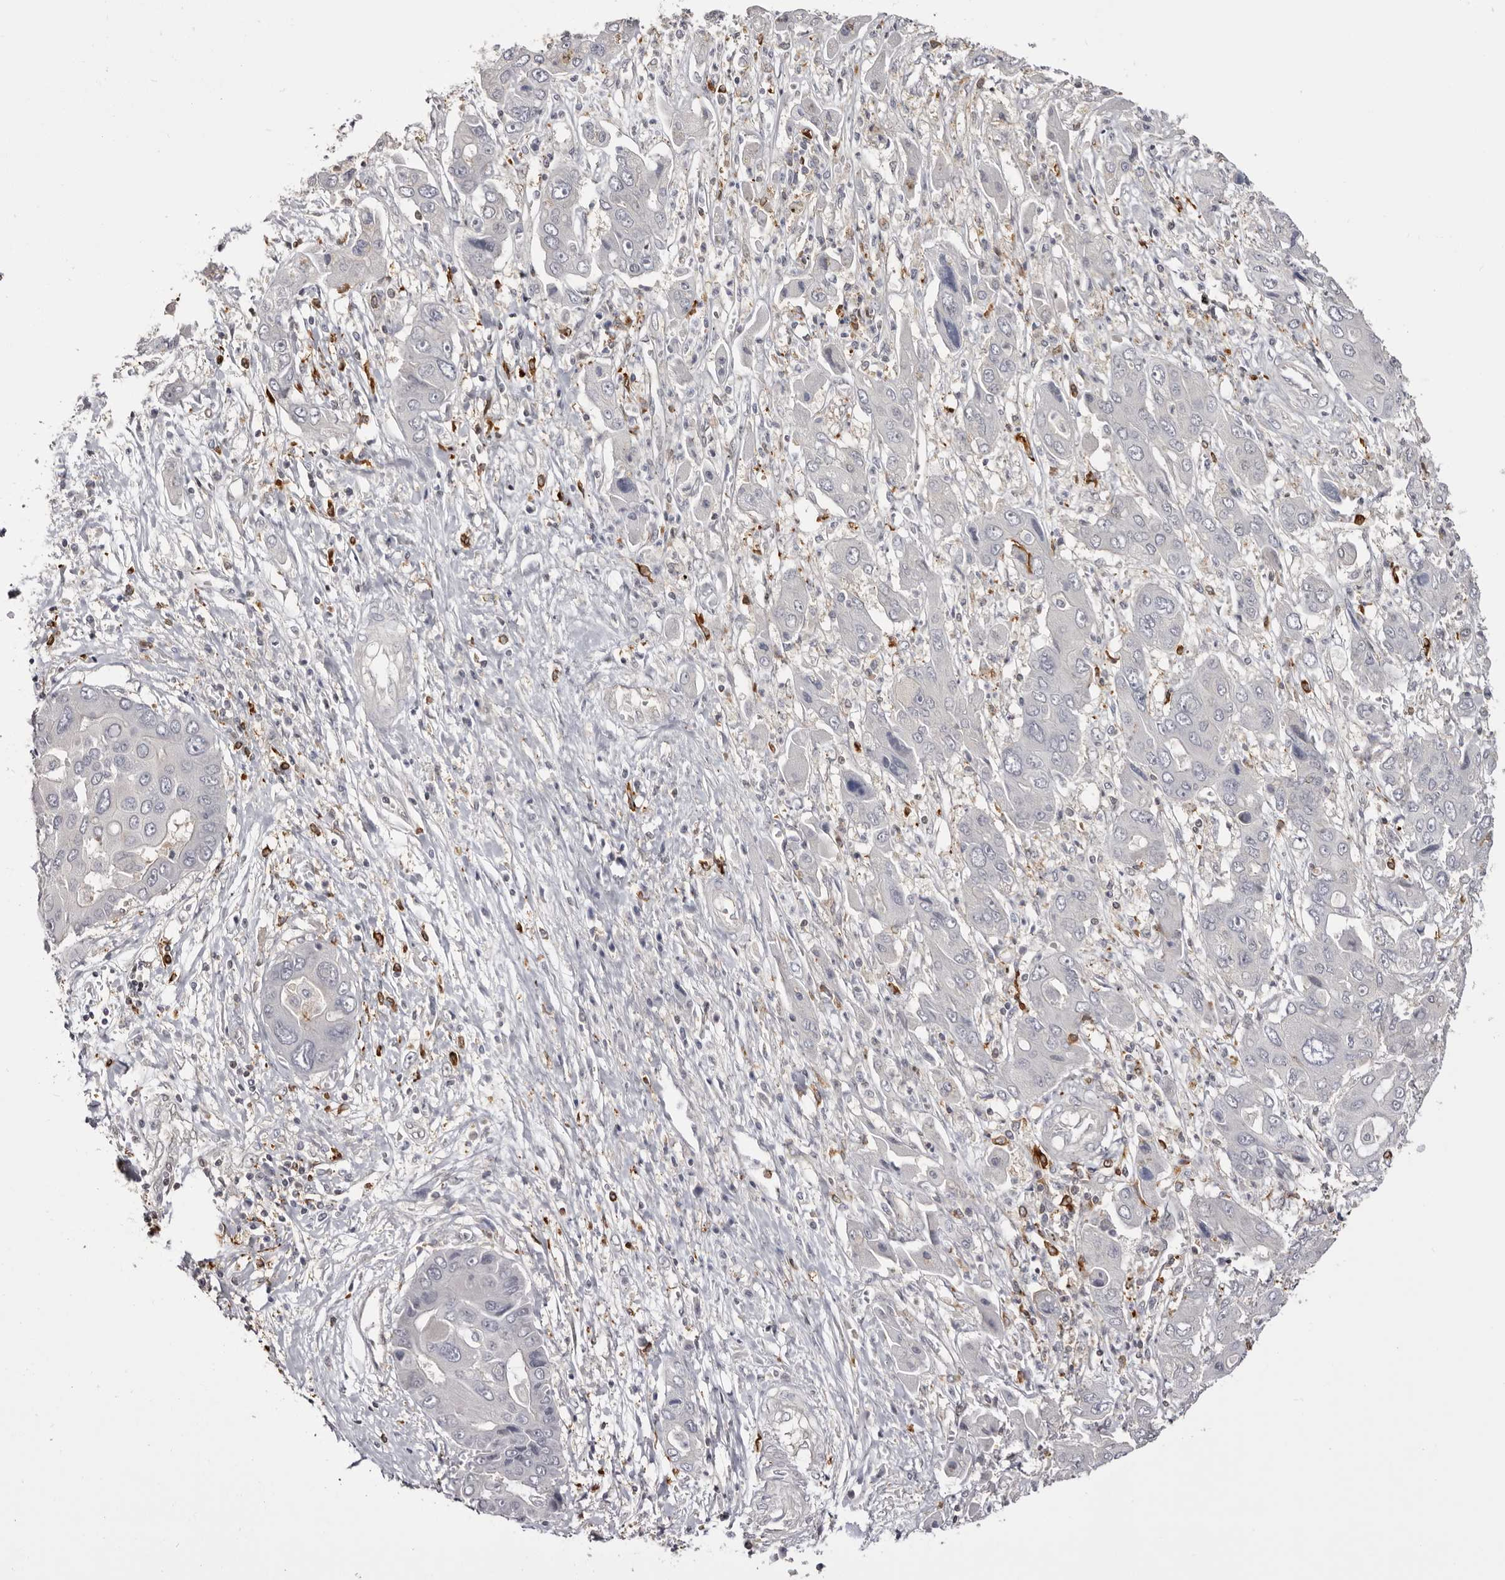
{"staining": {"intensity": "negative", "quantity": "none", "location": "none"}, "tissue": "liver cancer", "cell_type": "Tumor cells", "image_type": "cancer", "snomed": [{"axis": "morphology", "description": "Cholangiocarcinoma"}, {"axis": "topography", "description": "Liver"}], "caption": "Immunohistochemistry photomicrograph of neoplastic tissue: liver cholangiocarcinoma stained with DAB (3,3'-diaminobenzidine) shows no significant protein expression in tumor cells. The staining was performed using DAB (3,3'-diaminobenzidine) to visualize the protein expression in brown, while the nuclei were stained in blue with hematoxylin (Magnification: 20x).", "gene": "TNNI1", "patient": {"sex": "male", "age": 67}}